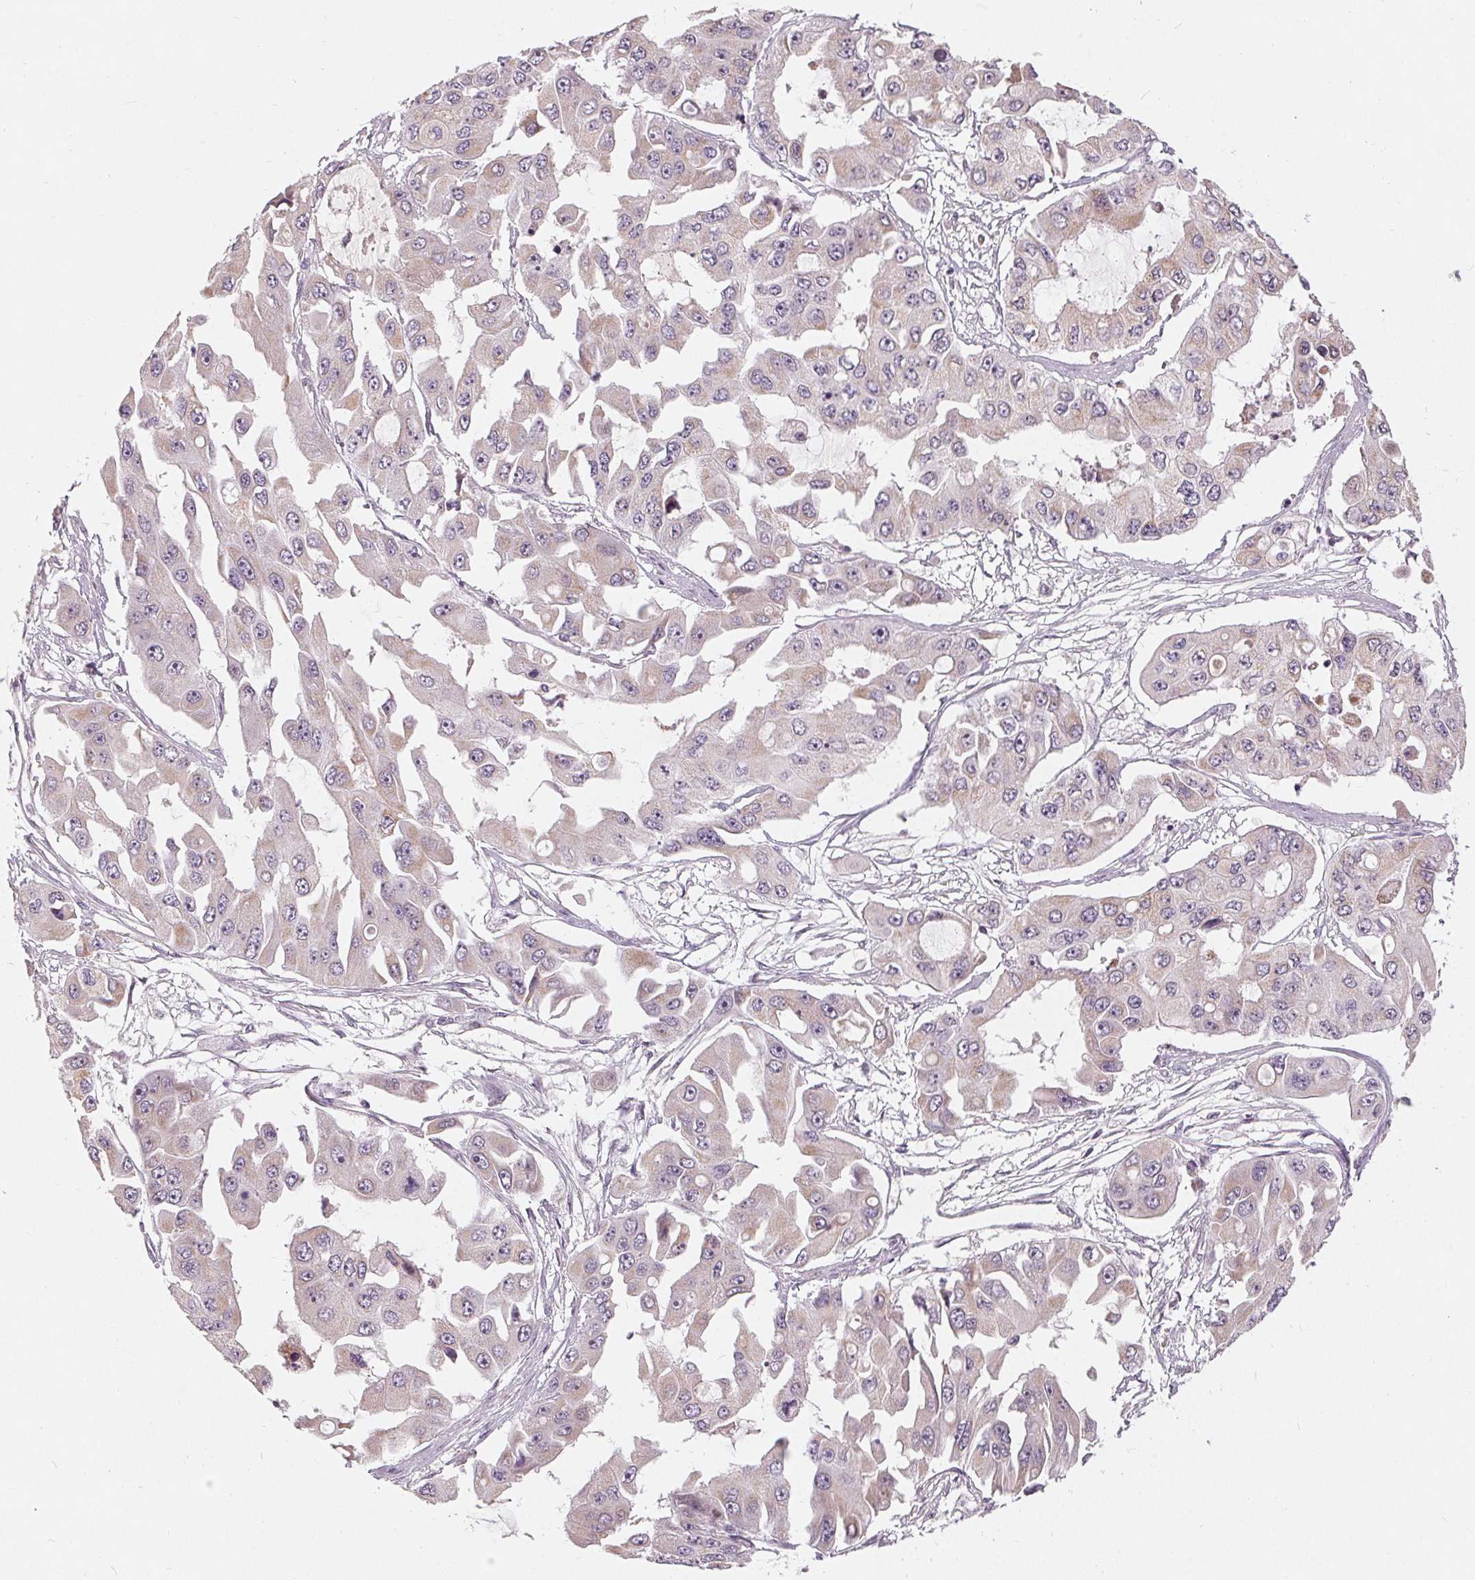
{"staining": {"intensity": "weak", "quantity": "<25%", "location": "nuclear"}, "tissue": "ovarian cancer", "cell_type": "Tumor cells", "image_type": "cancer", "snomed": [{"axis": "morphology", "description": "Cystadenocarcinoma, serous, NOS"}, {"axis": "topography", "description": "Ovary"}], "caption": "Histopathology image shows no significant protein expression in tumor cells of ovarian cancer.", "gene": "TRIM60", "patient": {"sex": "female", "age": 56}}